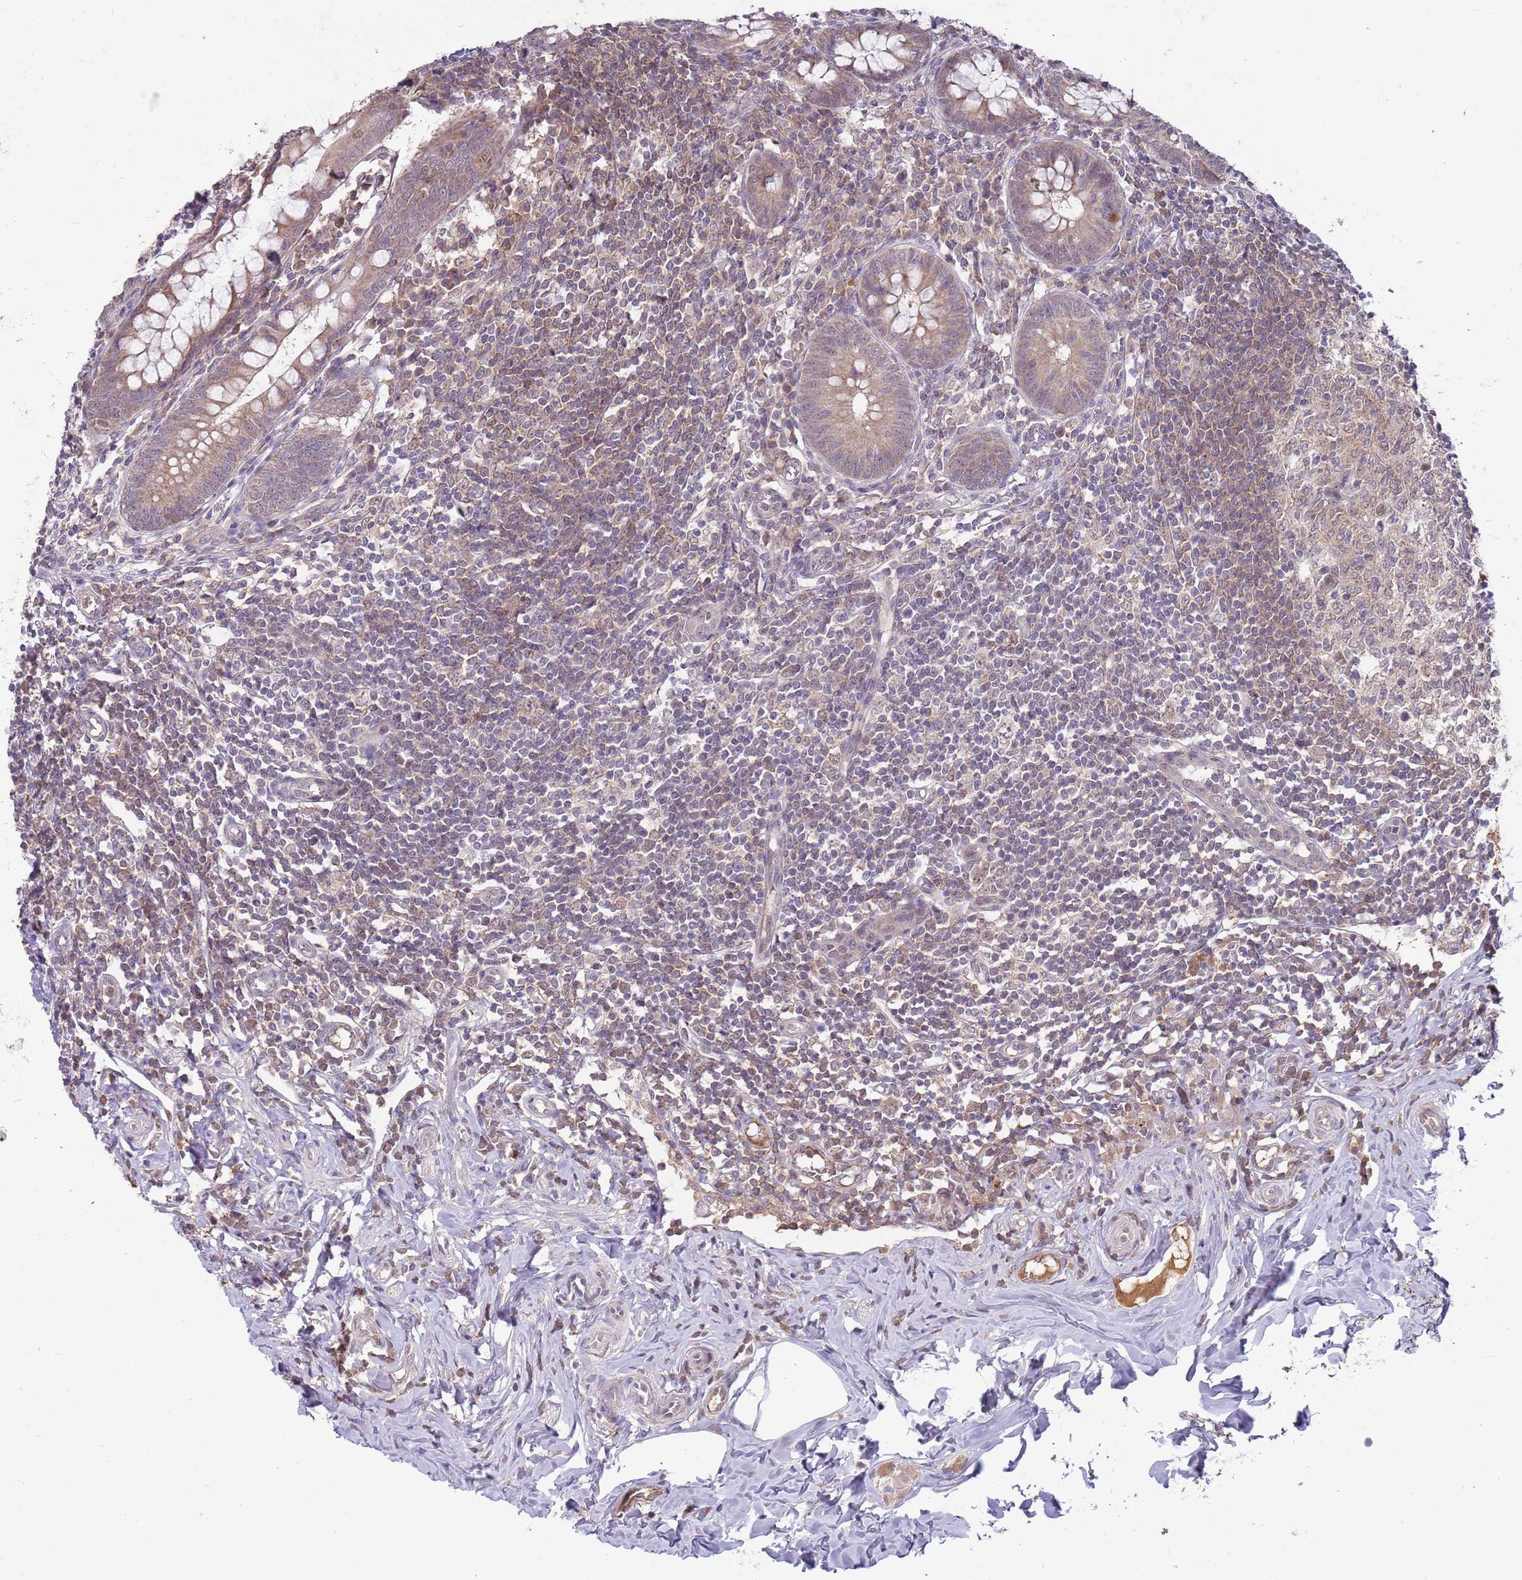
{"staining": {"intensity": "moderate", "quantity": ">75%", "location": "cytoplasmic/membranous"}, "tissue": "appendix", "cell_type": "Glandular cells", "image_type": "normal", "snomed": [{"axis": "morphology", "description": "Normal tissue, NOS"}, {"axis": "topography", "description": "Appendix"}], "caption": "About >75% of glandular cells in benign appendix show moderate cytoplasmic/membranous protein positivity as visualized by brown immunohistochemical staining.", "gene": "NBPF4", "patient": {"sex": "female", "age": 33}}